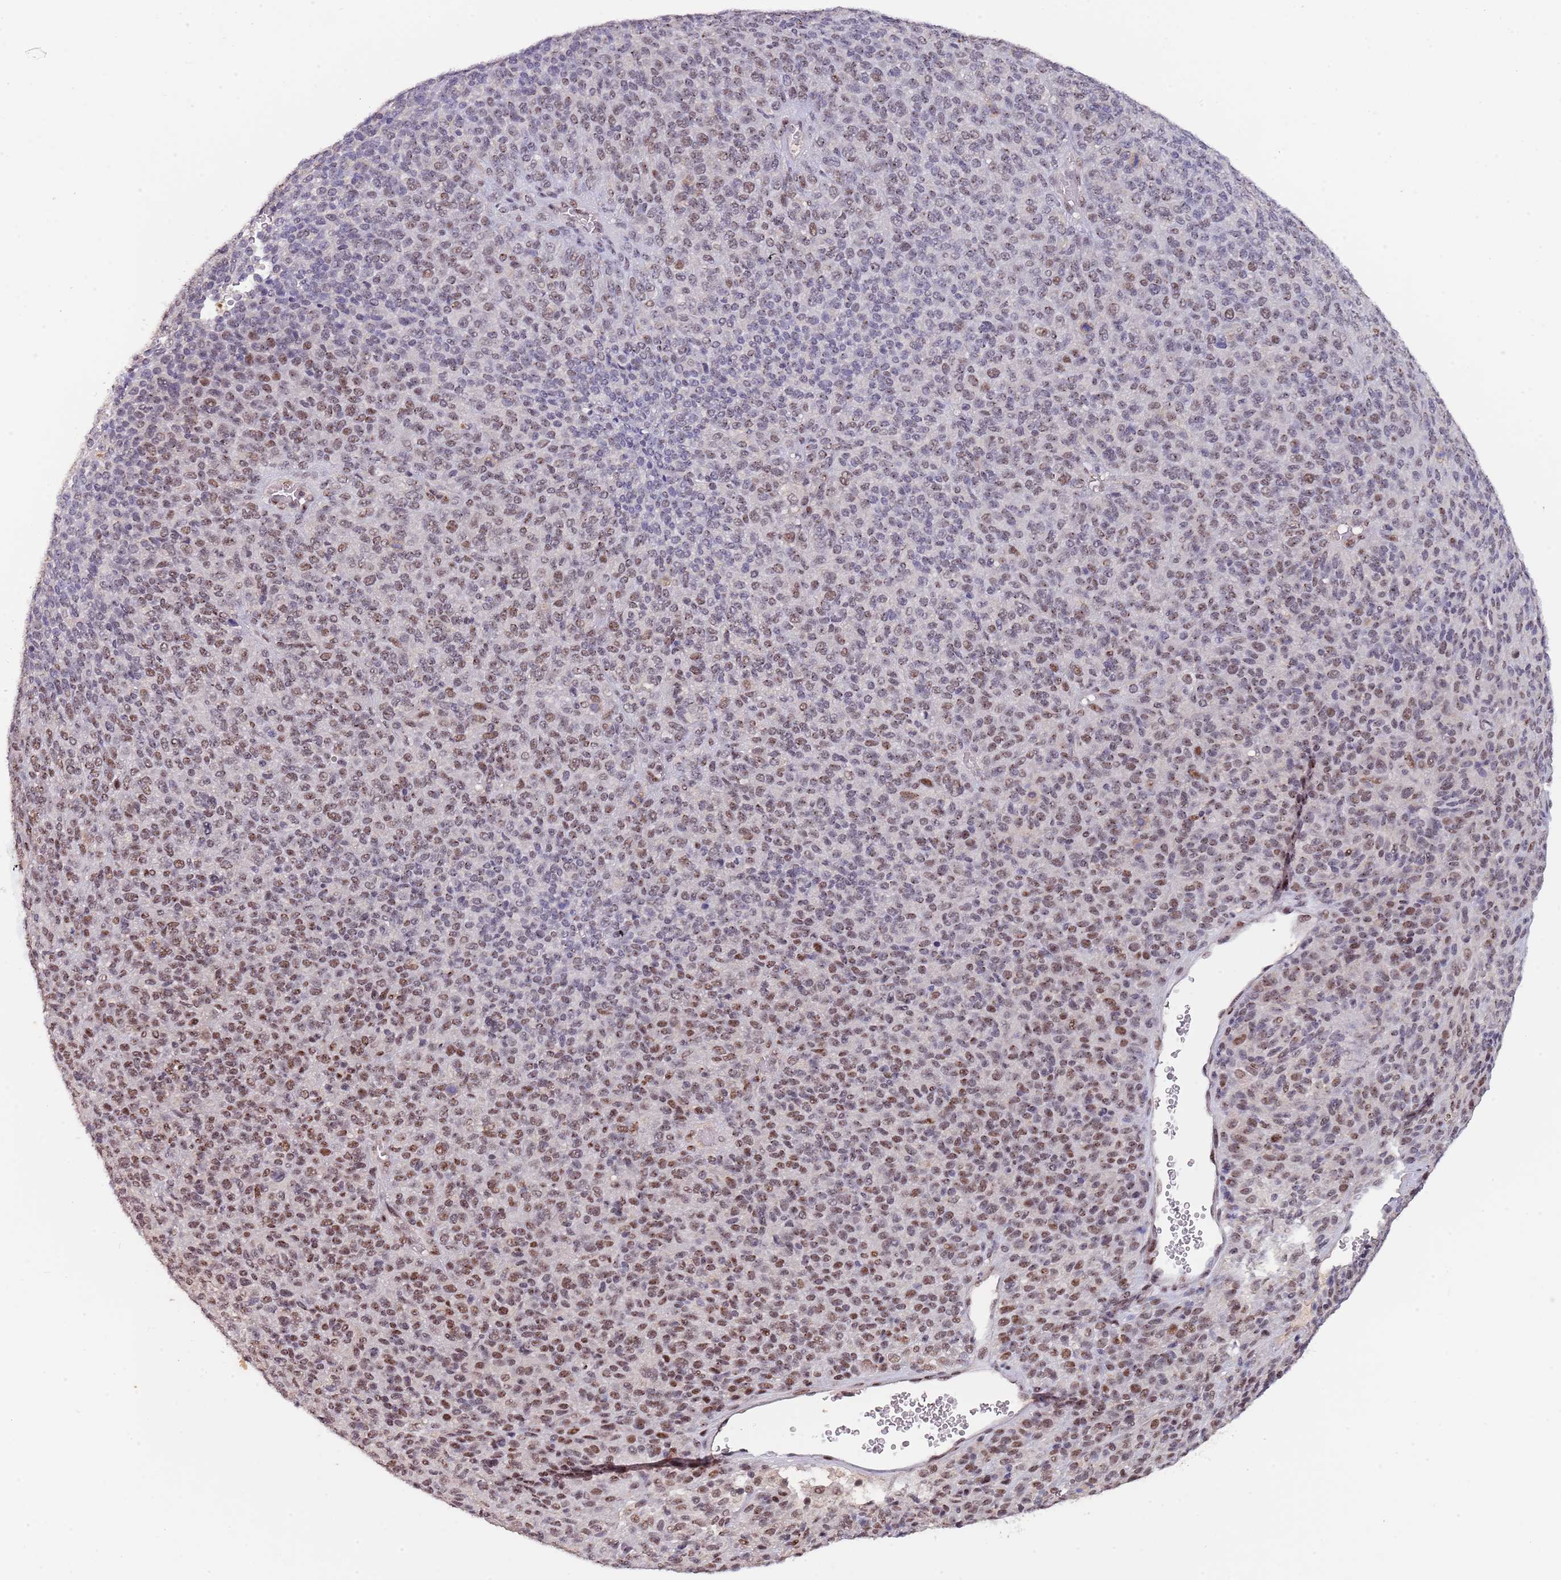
{"staining": {"intensity": "moderate", "quantity": ">75%", "location": "nuclear"}, "tissue": "melanoma", "cell_type": "Tumor cells", "image_type": "cancer", "snomed": [{"axis": "morphology", "description": "Malignant melanoma, Metastatic site"}, {"axis": "topography", "description": "Brain"}], "caption": "An immunohistochemistry (IHC) histopathology image of tumor tissue is shown. Protein staining in brown shows moderate nuclear positivity in melanoma within tumor cells.", "gene": "CIZ1", "patient": {"sex": "female", "age": 56}}